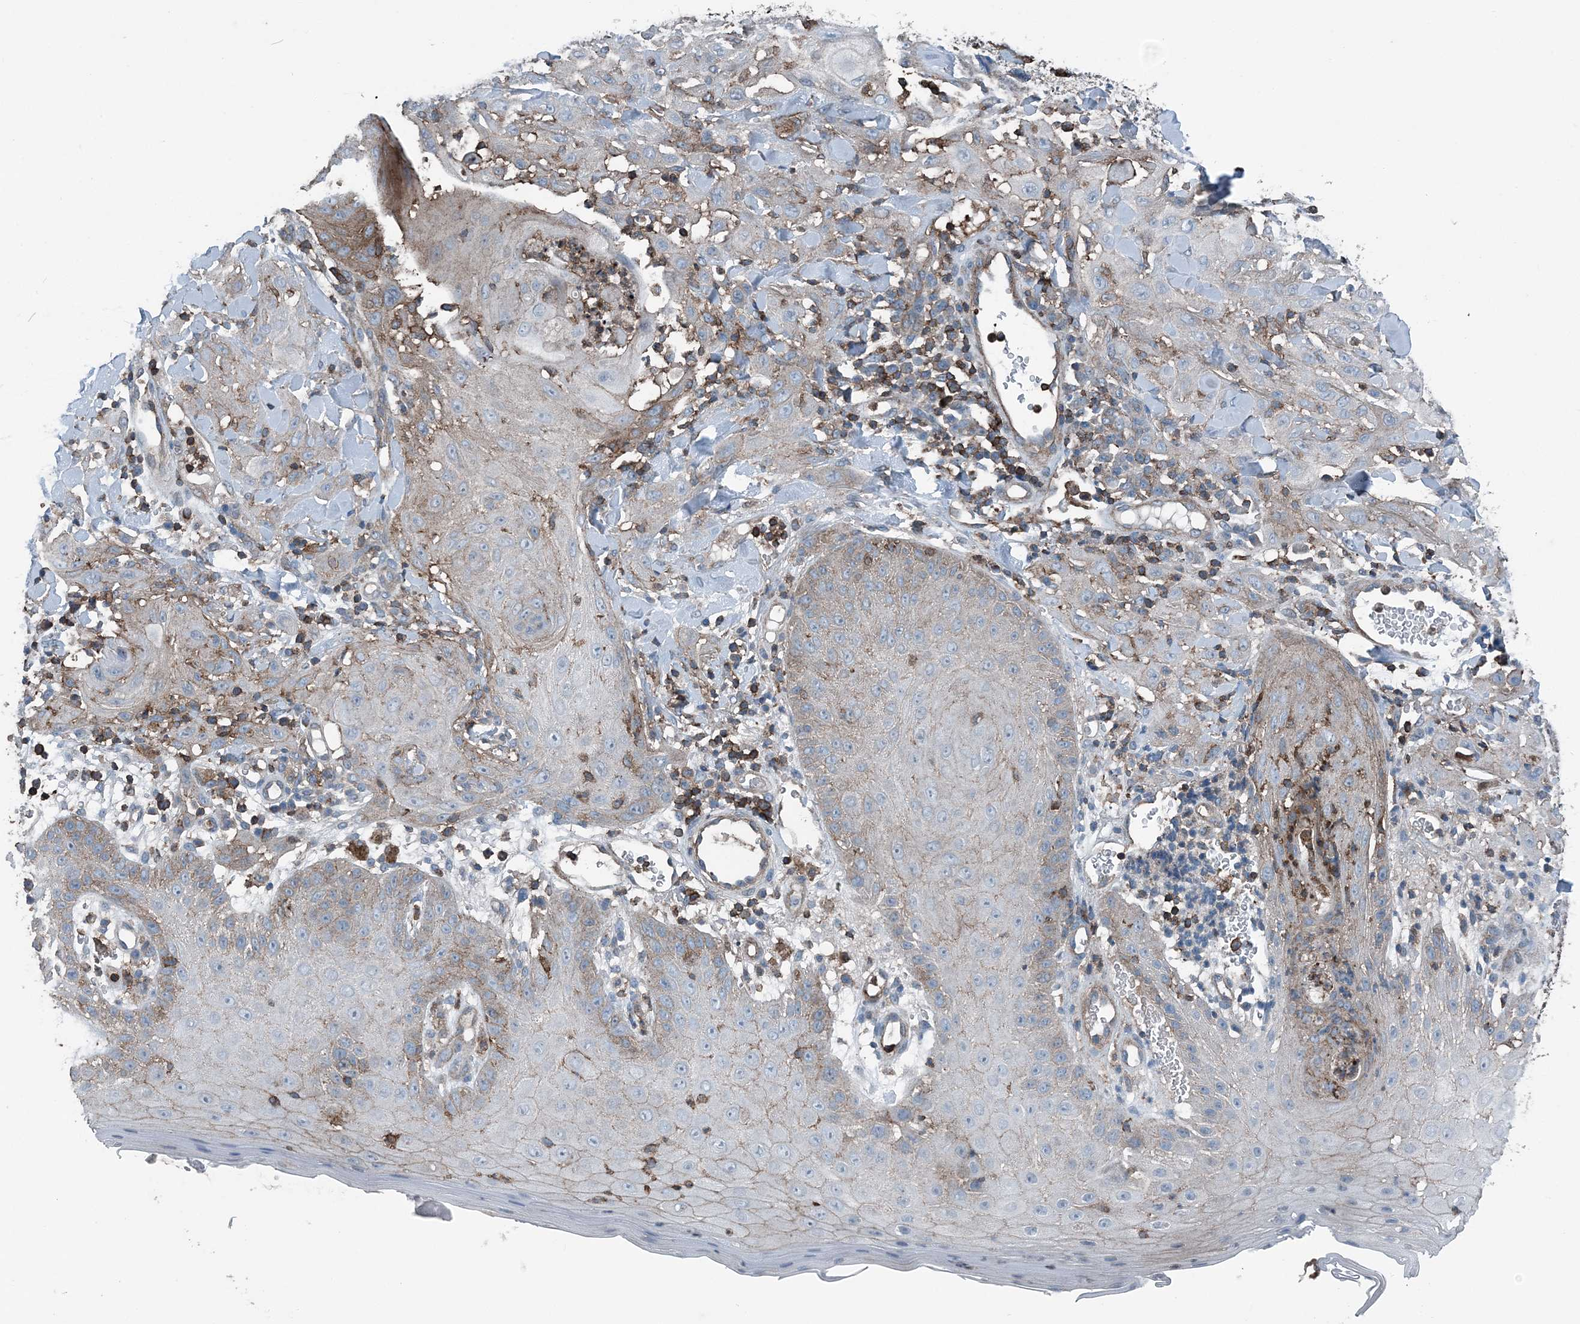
{"staining": {"intensity": "negative", "quantity": "none", "location": "none"}, "tissue": "skin cancer", "cell_type": "Tumor cells", "image_type": "cancer", "snomed": [{"axis": "morphology", "description": "Squamous cell carcinoma, NOS"}, {"axis": "topography", "description": "Skin"}], "caption": "Micrograph shows no significant protein expression in tumor cells of skin cancer (squamous cell carcinoma). (Stains: DAB IHC with hematoxylin counter stain, Microscopy: brightfield microscopy at high magnification).", "gene": "CFL1", "patient": {"sex": "male", "age": 24}}